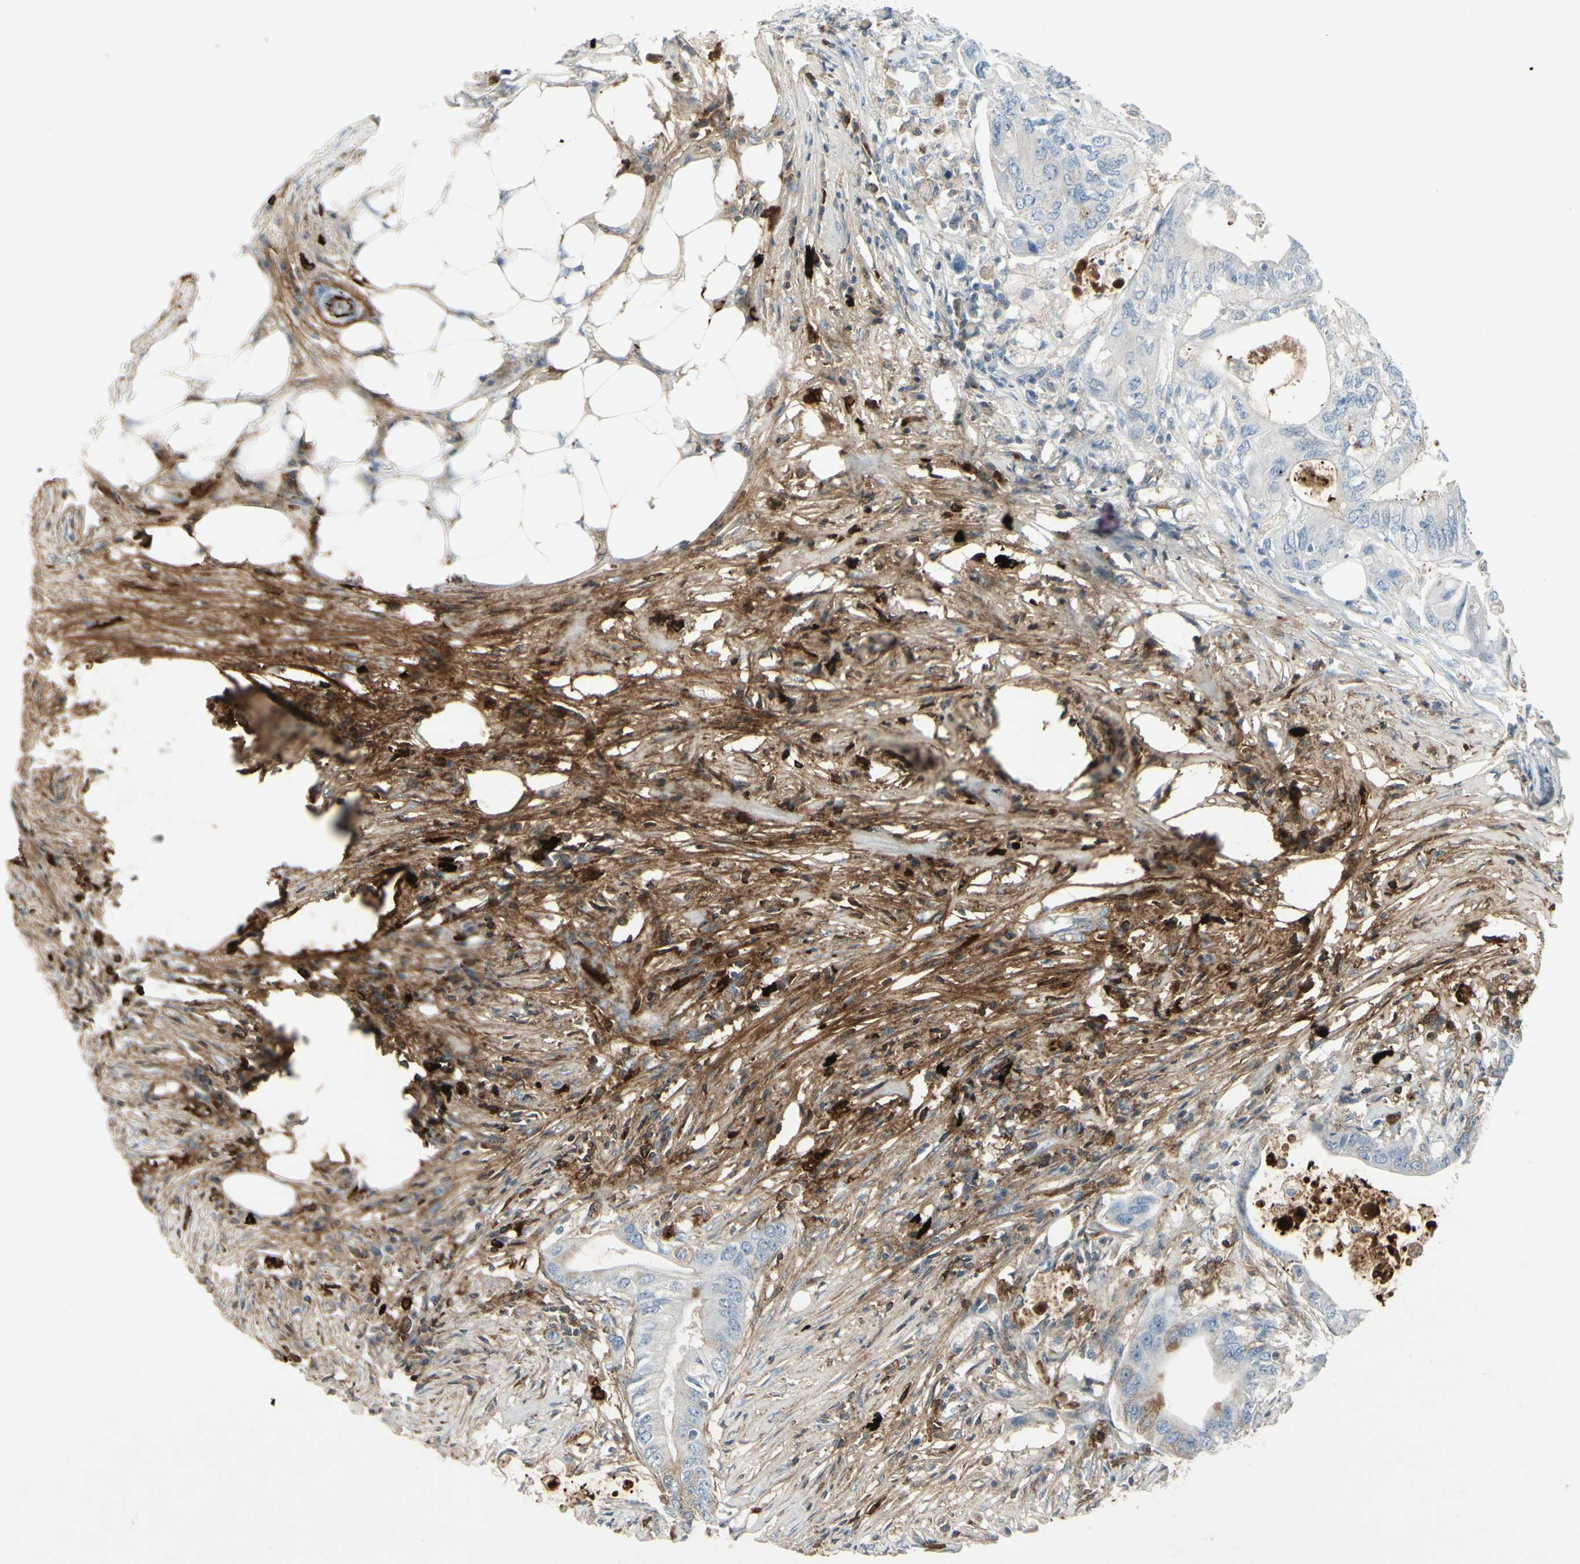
{"staining": {"intensity": "weak", "quantity": "<25%", "location": "cytoplasmic/membranous"}, "tissue": "colorectal cancer", "cell_type": "Tumor cells", "image_type": "cancer", "snomed": [{"axis": "morphology", "description": "Adenocarcinoma, NOS"}, {"axis": "topography", "description": "Colon"}], "caption": "Immunohistochemical staining of human adenocarcinoma (colorectal) demonstrates no significant staining in tumor cells.", "gene": "IGHM", "patient": {"sex": "male", "age": 71}}